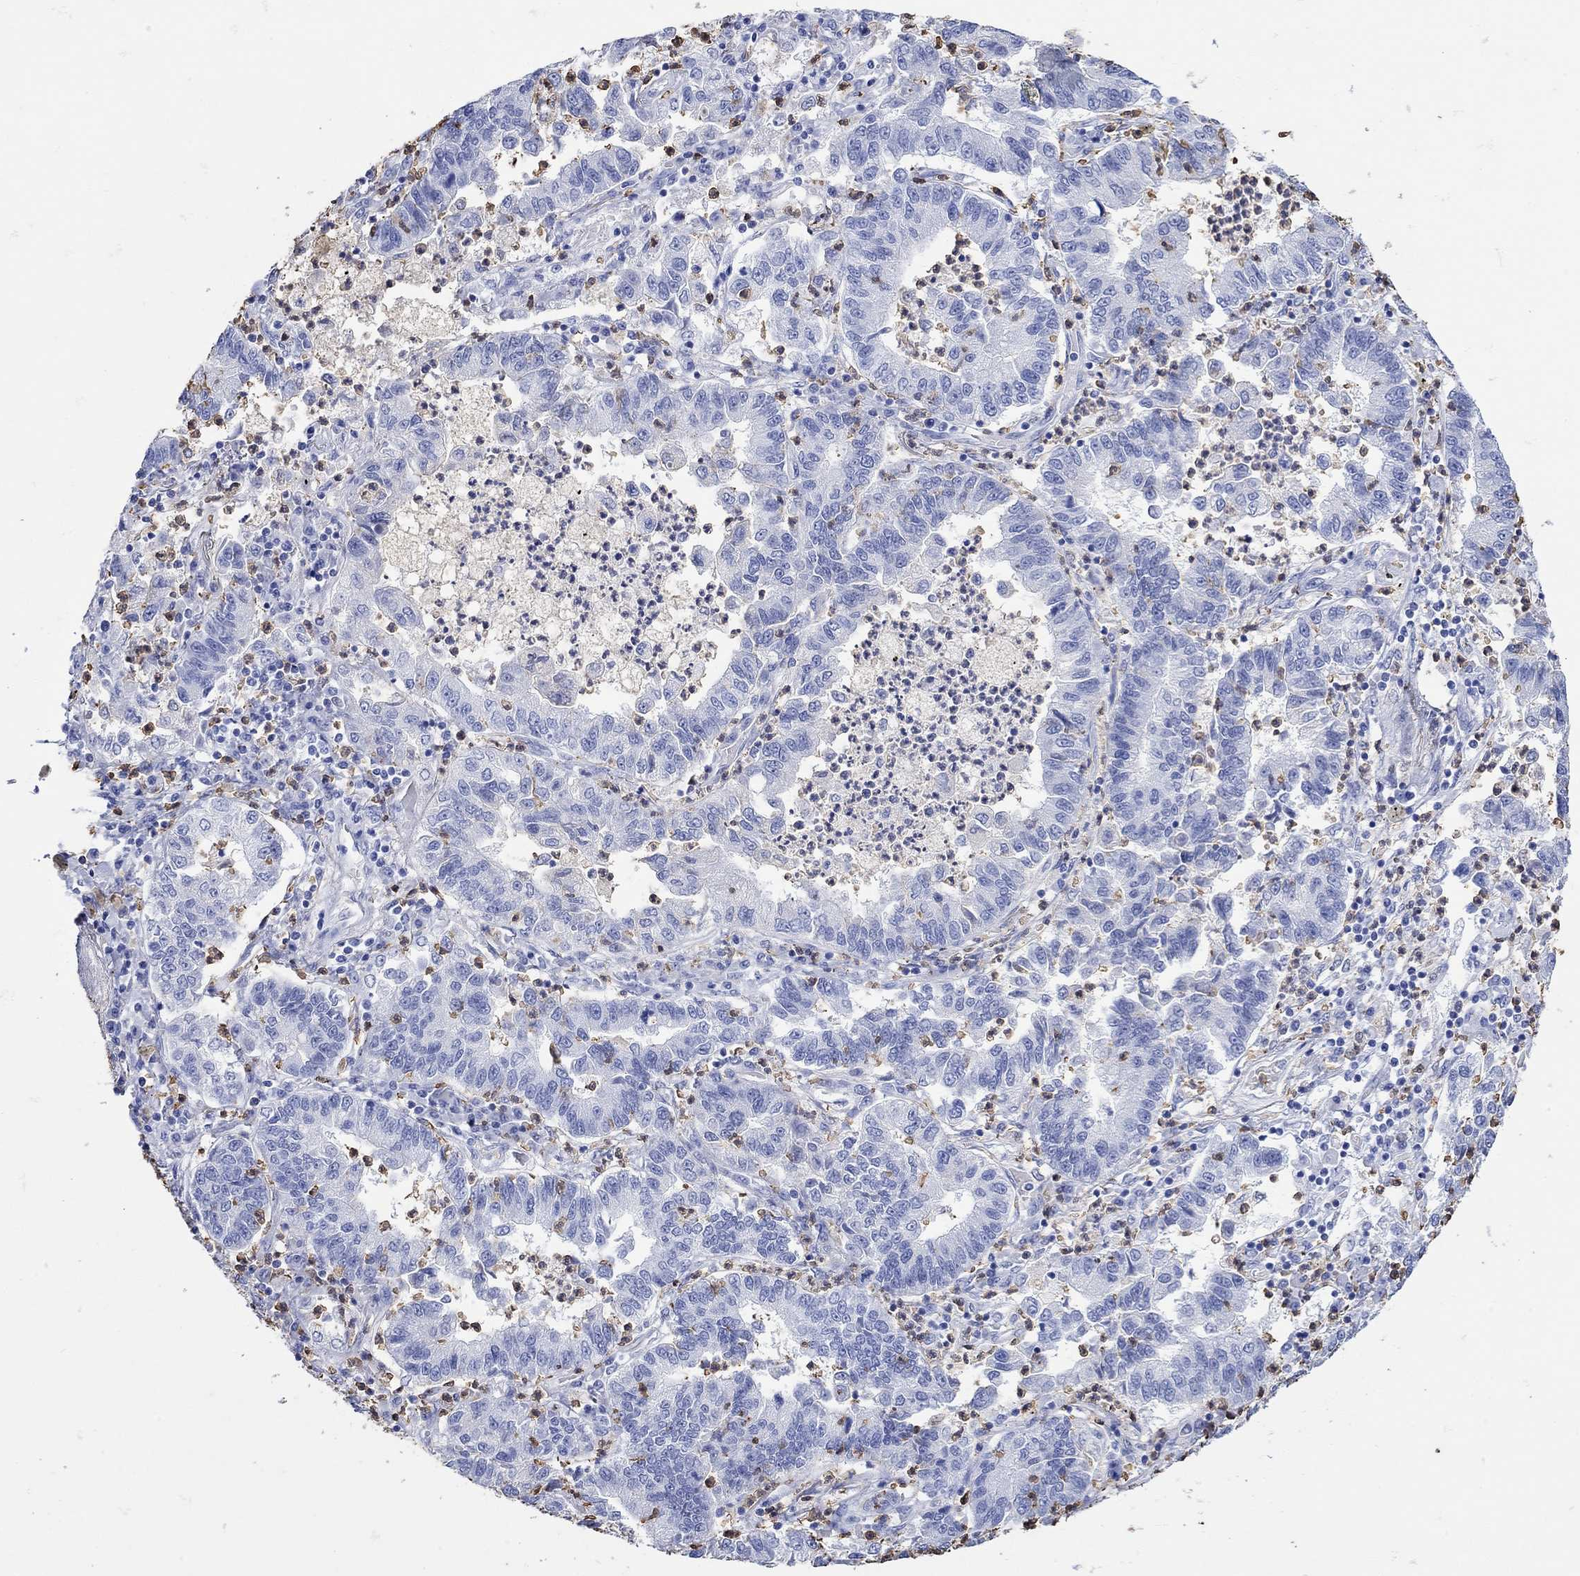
{"staining": {"intensity": "negative", "quantity": "none", "location": "none"}, "tissue": "lung cancer", "cell_type": "Tumor cells", "image_type": "cancer", "snomed": [{"axis": "morphology", "description": "Adenocarcinoma, NOS"}, {"axis": "topography", "description": "Lung"}], "caption": "Tumor cells show no significant positivity in lung cancer (adenocarcinoma).", "gene": "LINGO3", "patient": {"sex": "female", "age": 57}}